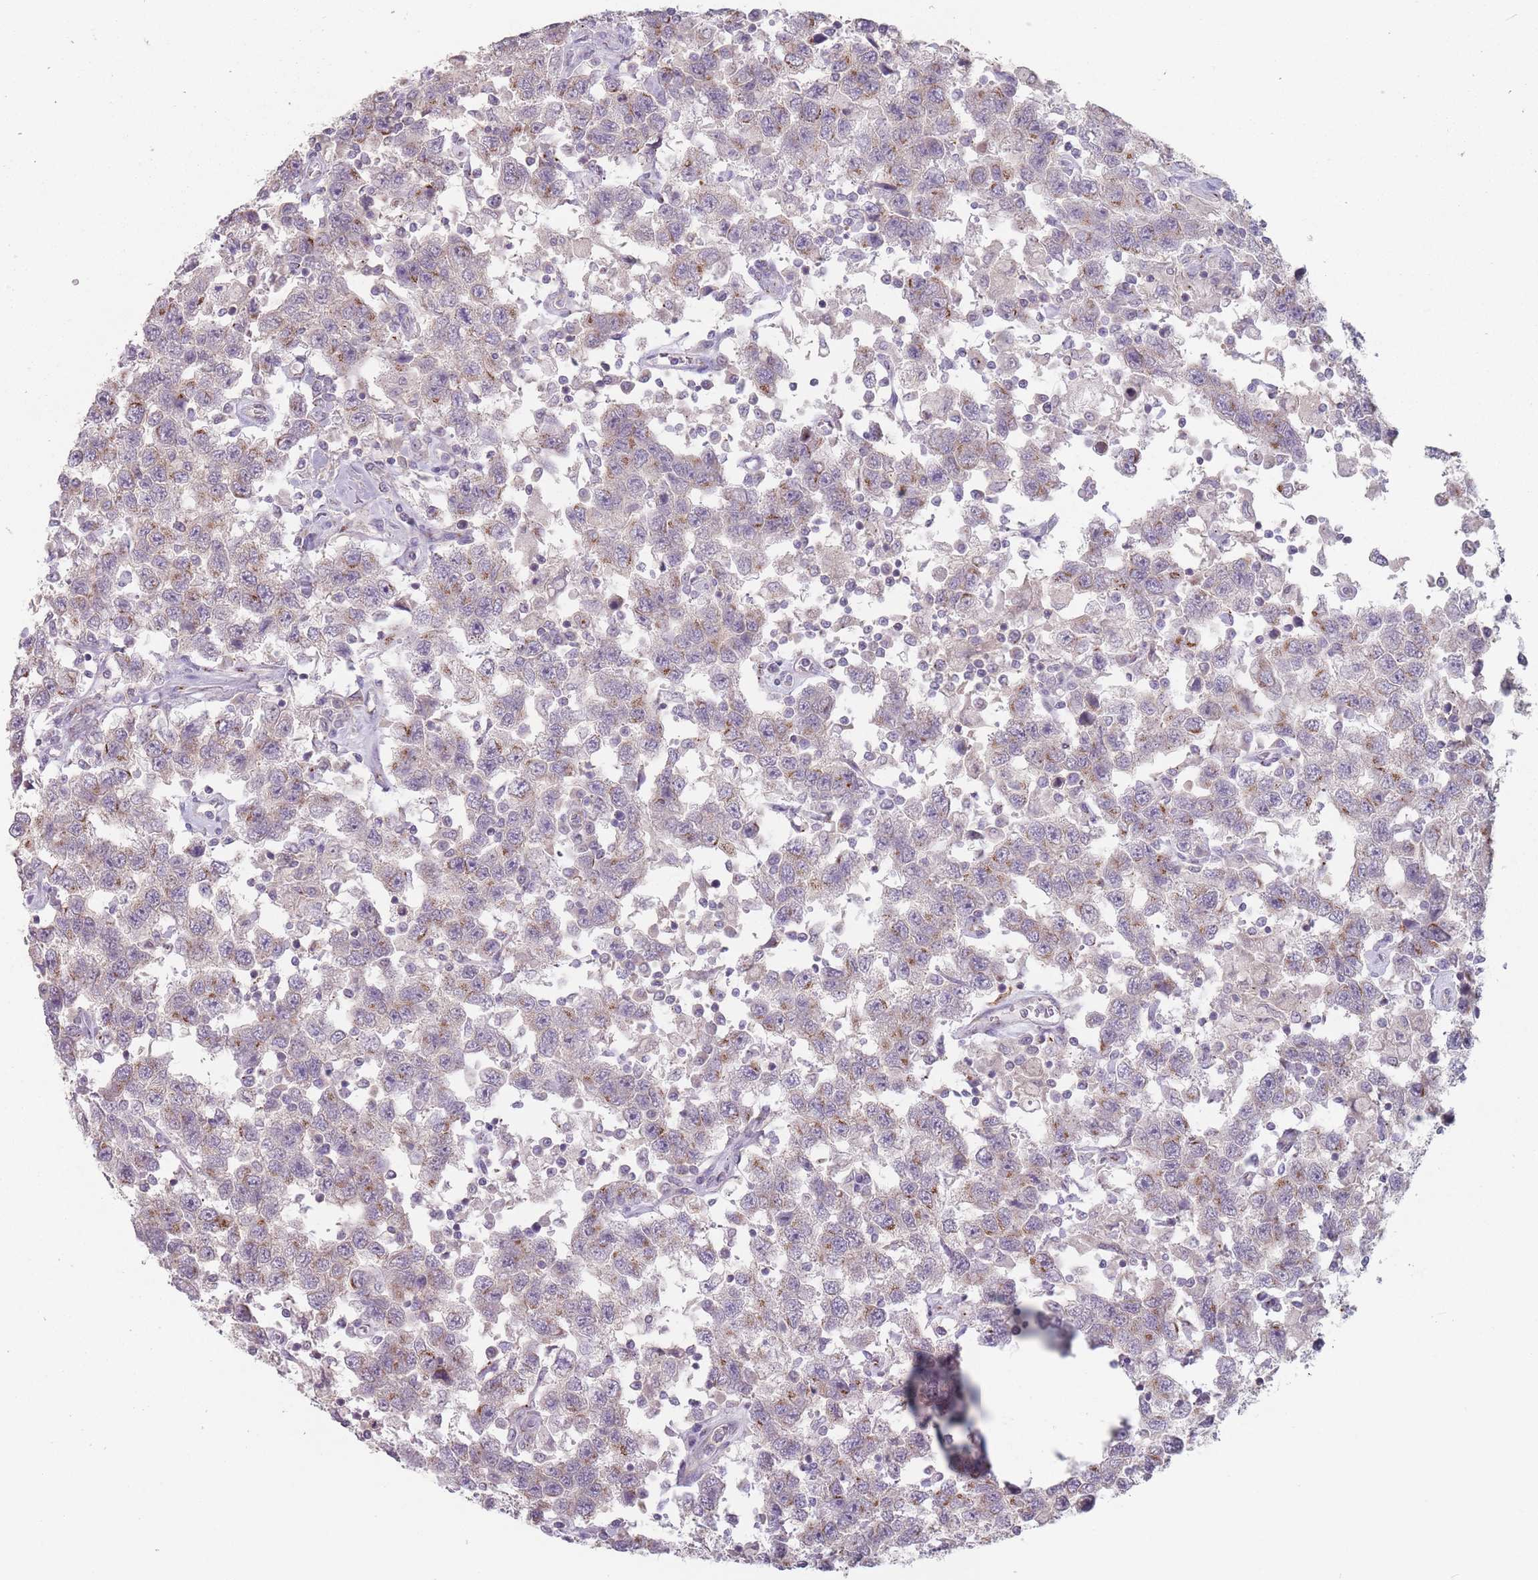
{"staining": {"intensity": "moderate", "quantity": "<25%", "location": "cytoplasmic/membranous"}, "tissue": "testis cancer", "cell_type": "Tumor cells", "image_type": "cancer", "snomed": [{"axis": "morphology", "description": "Seminoma, NOS"}, {"axis": "topography", "description": "Testis"}], "caption": "The histopathology image demonstrates immunohistochemical staining of testis seminoma. There is moderate cytoplasmic/membranous expression is present in about <25% of tumor cells.", "gene": "AKAIN1", "patient": {"sex": "male", "age": 41}}